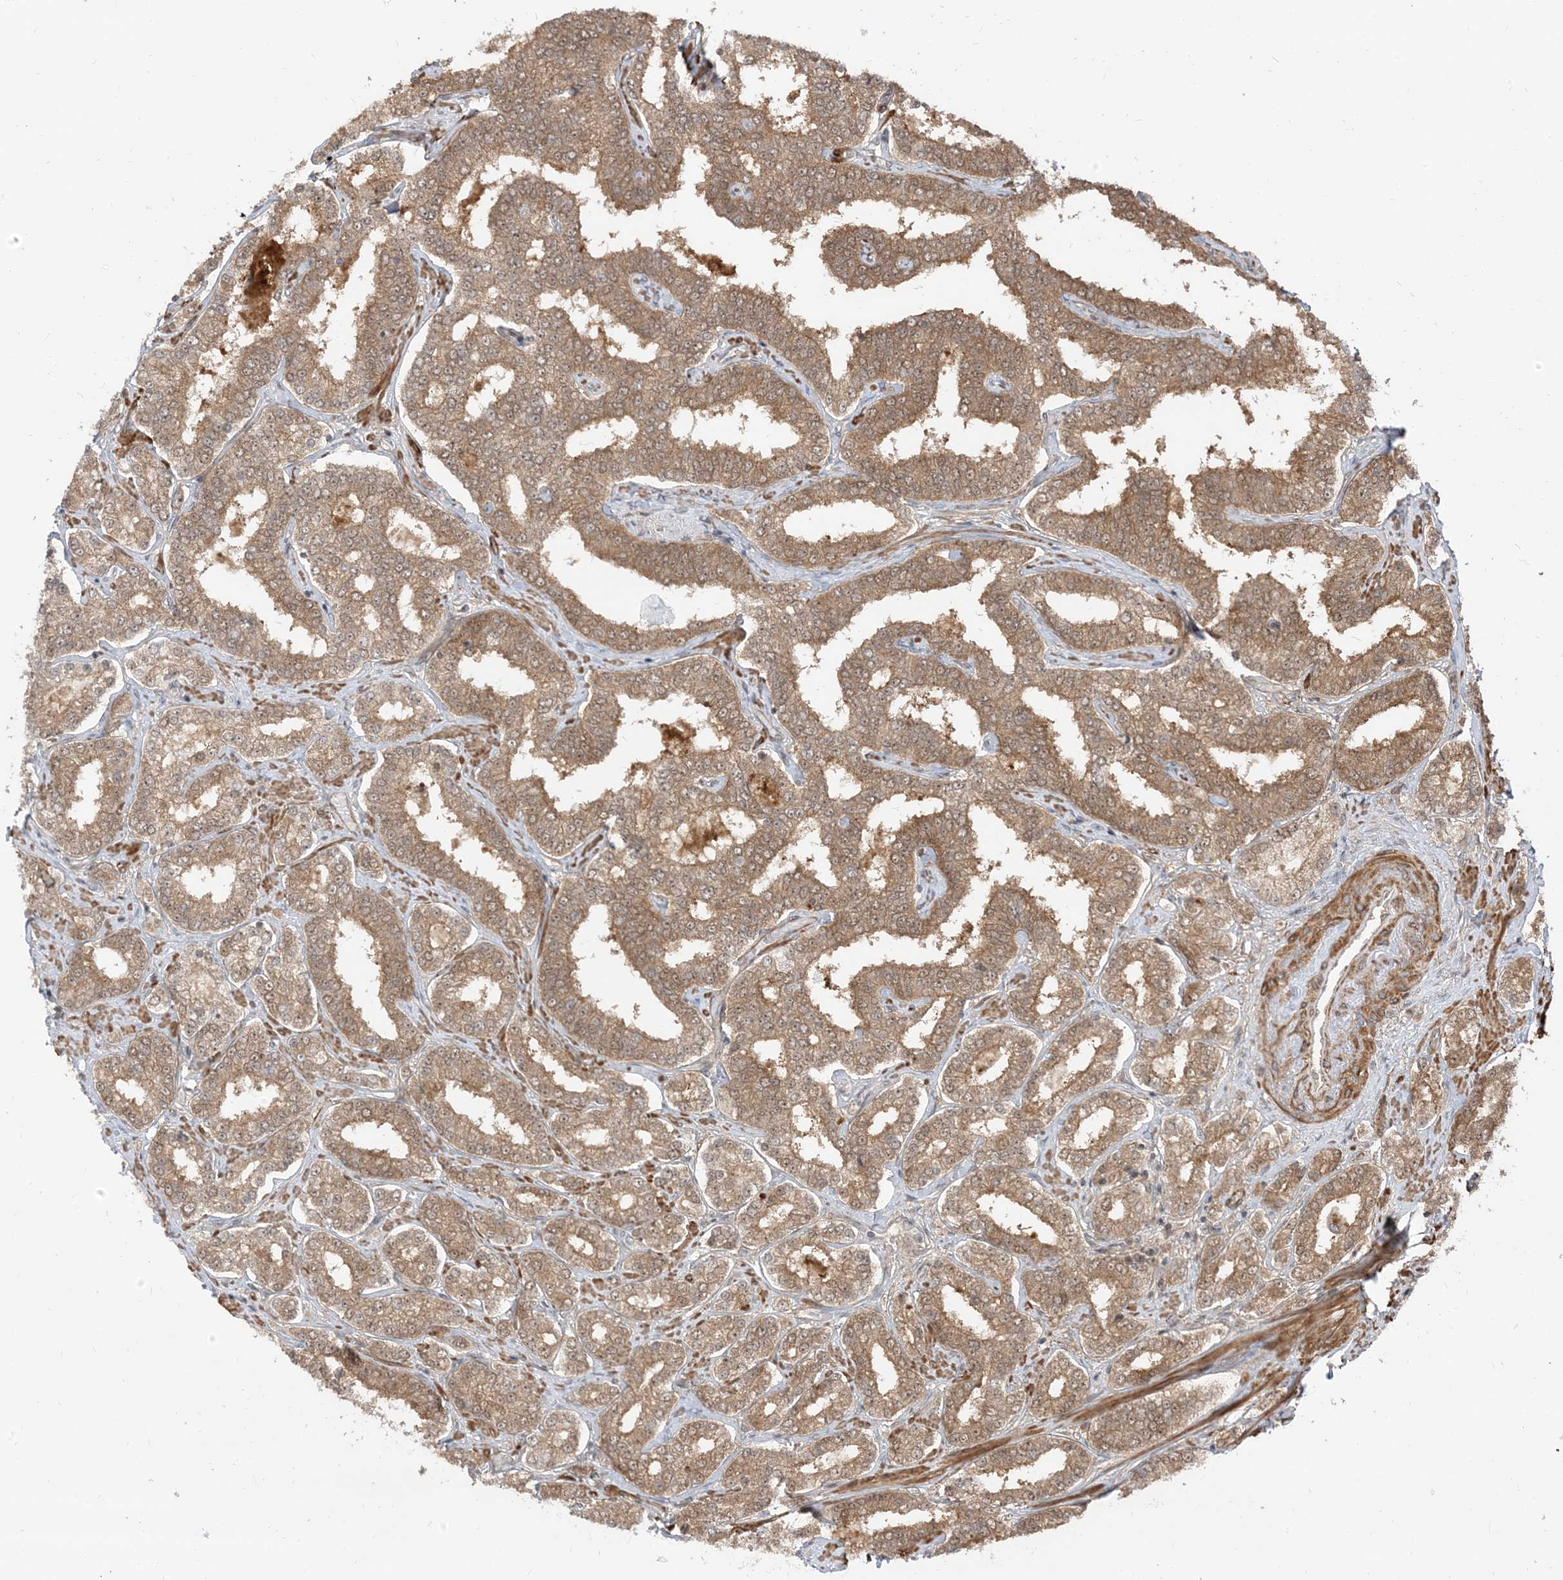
{"staining": {"intensity": "moderate", "quantity": ">75%", "location": "cytoplasmic/membranous"}, "tissue": "prostate cancer", "cell_type": "Tumor cells", "image_type": "cancer", "snomed": [{"axis": "morphology", "description": "Normal tissue, NOS"}, {"axis": "morphology", "description": "Adenocarcinoma, High grade"}, {"axis": "topography", "description": "Prostate"}], "caption": "Prostate cancer (adenocarcinoma (high-grade)) tissue reveals moderate cytoplasmic/membranous staining in approximately >75% of tumor cells, visualized by immunohistochemistry.", "gene": "TBCC", "patient": {"sex": "male", "age": 83}}